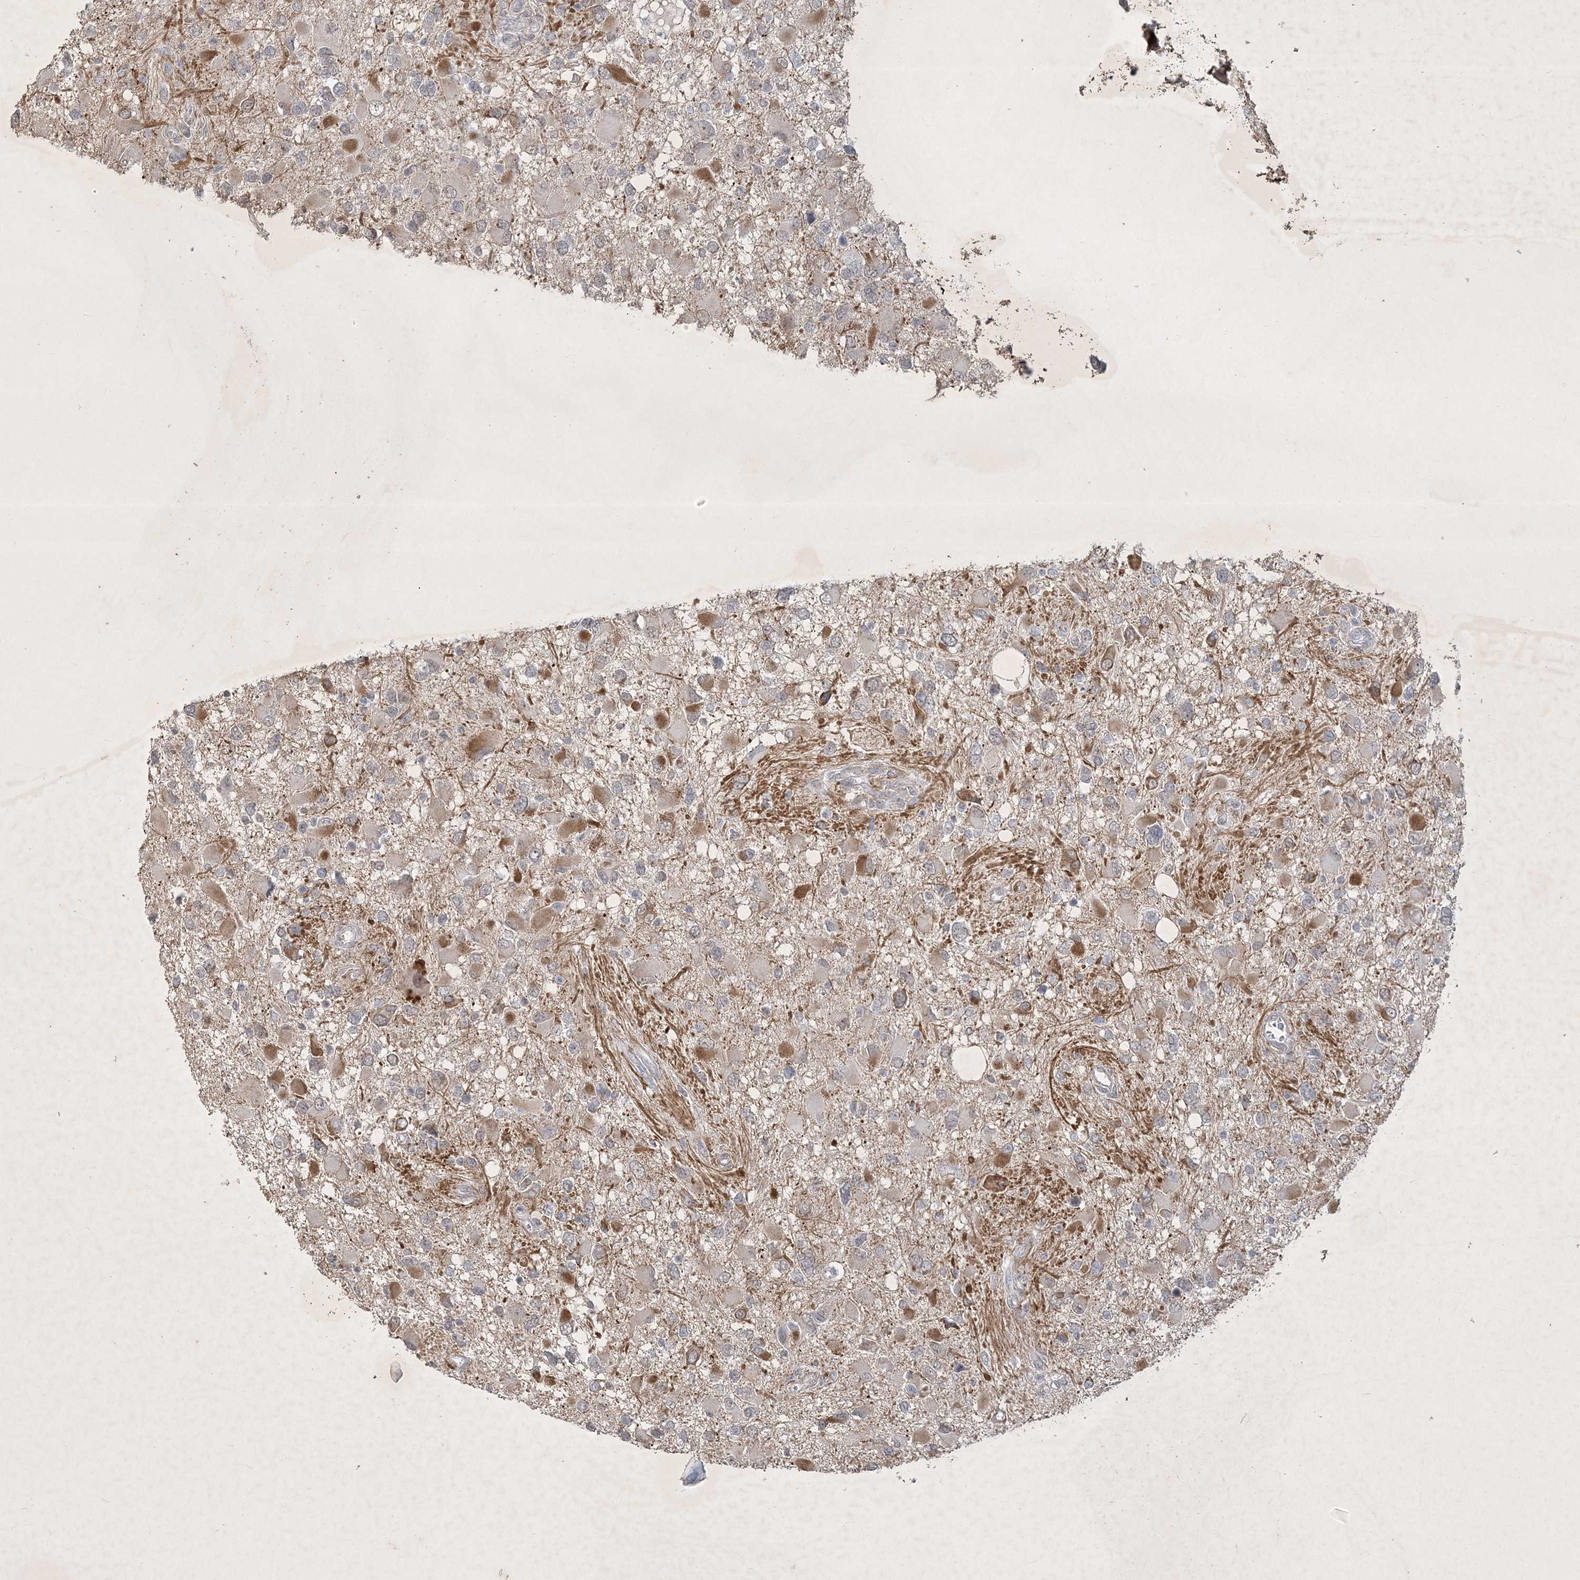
{"staining": {"intensity": "negative", "quantity": "none", "location": "none"}, "tissue": "glioma", "cell_type": "Tumor cells", "image_type": "cancer", "snomed": [{"axis": "morphology", "description": "Glioma, malignant, High grade"}, {"axis": "topography", "description": "Brain"}], "caption": "High power microscopy micrograph of an immunohistochemistry micrograph of glioma, revealing no significant staining in tumor cells.", "gene": "ZBTB9", "patient": {"sex": "male", "age": 53}}